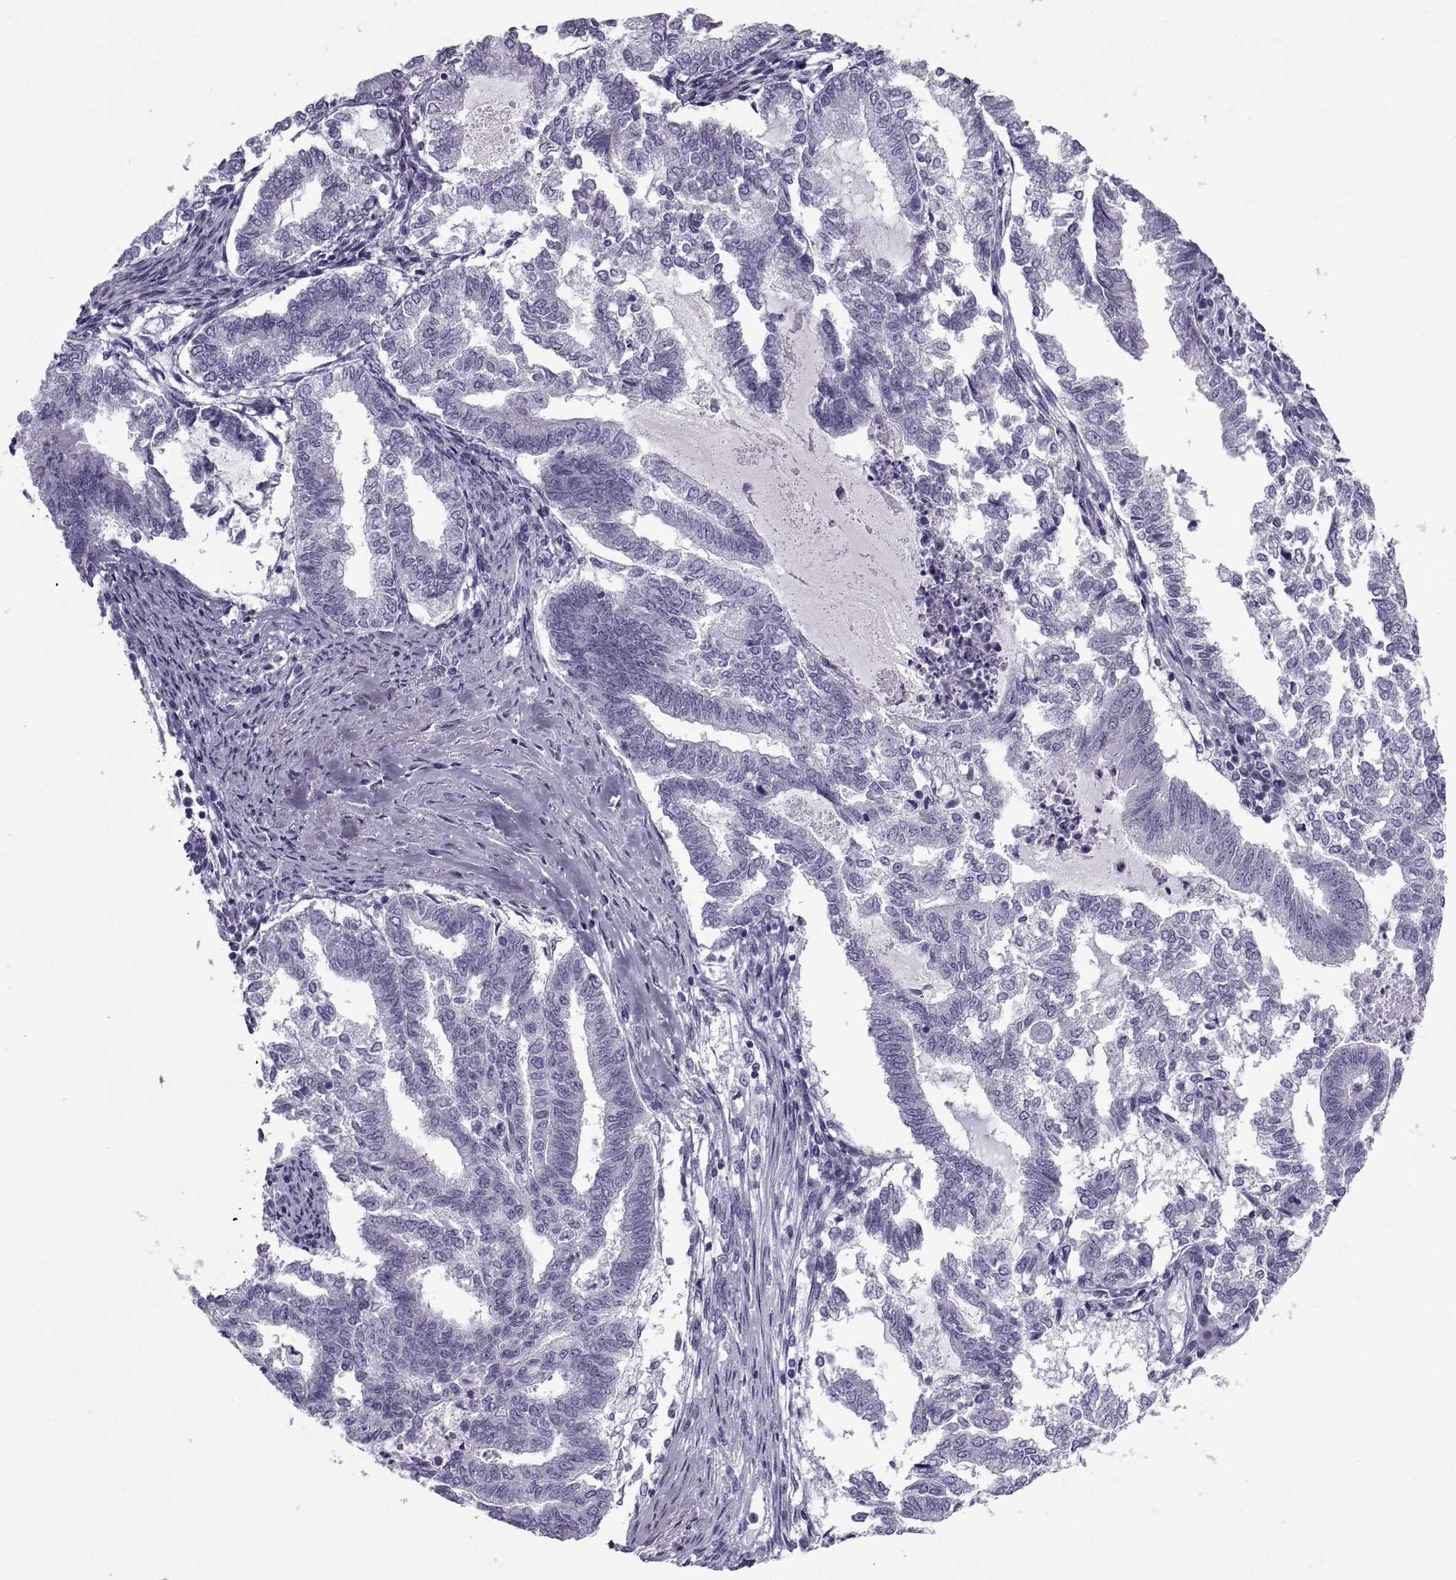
{"staining": {"intensity": "negative", "quantity": "none", "location": "none"}, "tissue": "endometrial cancer", "cell_type": "Tumor cells", "image_type": "cancer", "snomed": [{"axis": "morphology", "description": "Adenocarcinoma, NOS"}, {"axis": "topography", "description": "Endometrium"}], "caption": "This is an immunohistochemistry micrograph of endometrial adenocarcinoma. There is no expression in tumor cells.", "gene": "RLBP1", "patient": {"sex": "female", "age": 79}}